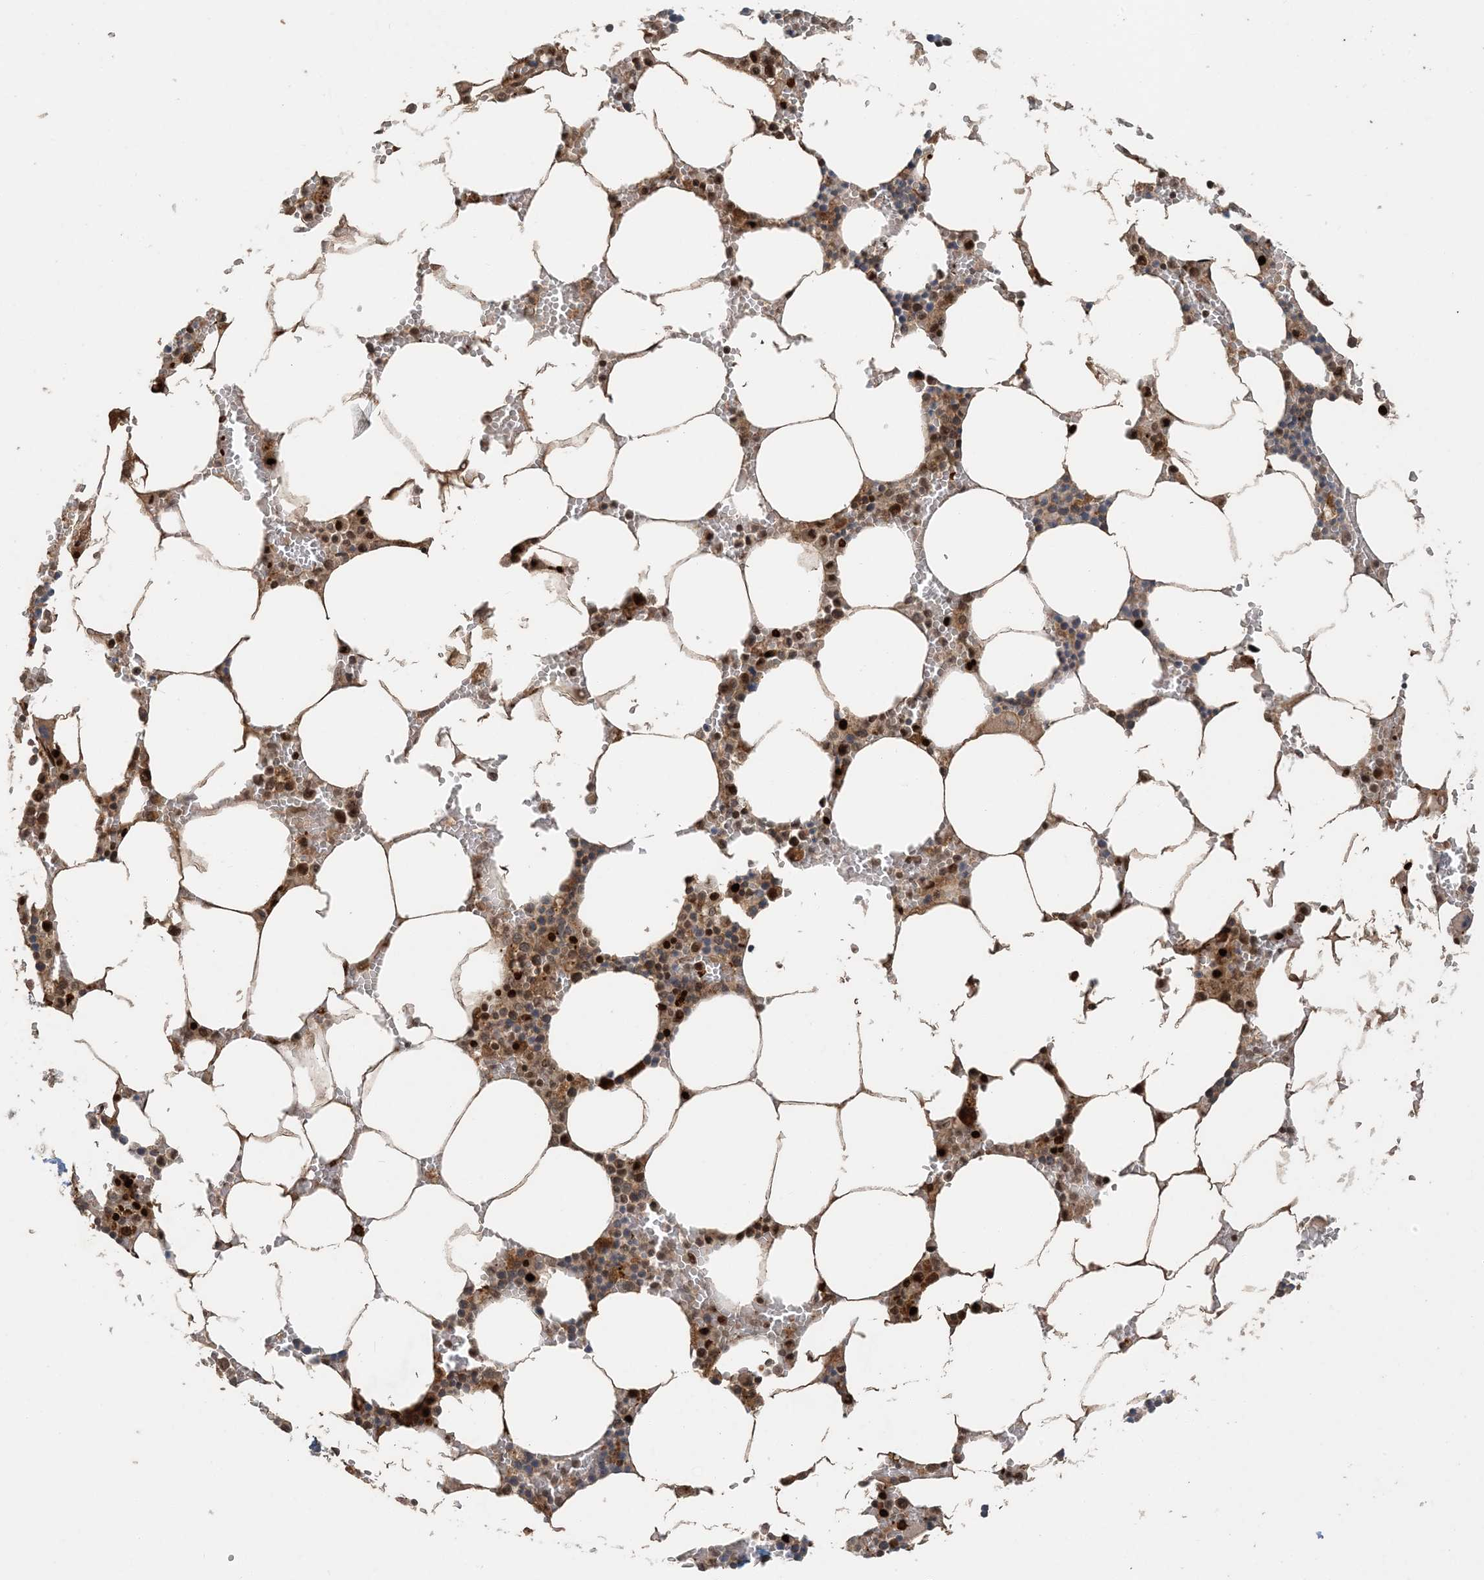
{"staining": {"intensity": "strong", "quantity": "25%-75%", "location": "nuclear"}, "tissue": "bone marrow", "cell_type": "Hematopoietic cells", "image_type": "normal", "snomed": [{"axis": "morphology", "description": "Normal tissue, NOS"}, {"axis": "topography", "description": "Bone marrow"}], "caption": "This is a micrograph of immunohistochemistry (IHC) staining of benign bone marrow, which shows strong staining in the nuclear of hematopoietic cells.", "gene": "ATP13A2", "patient": {"sex": "male", "age": 70}}